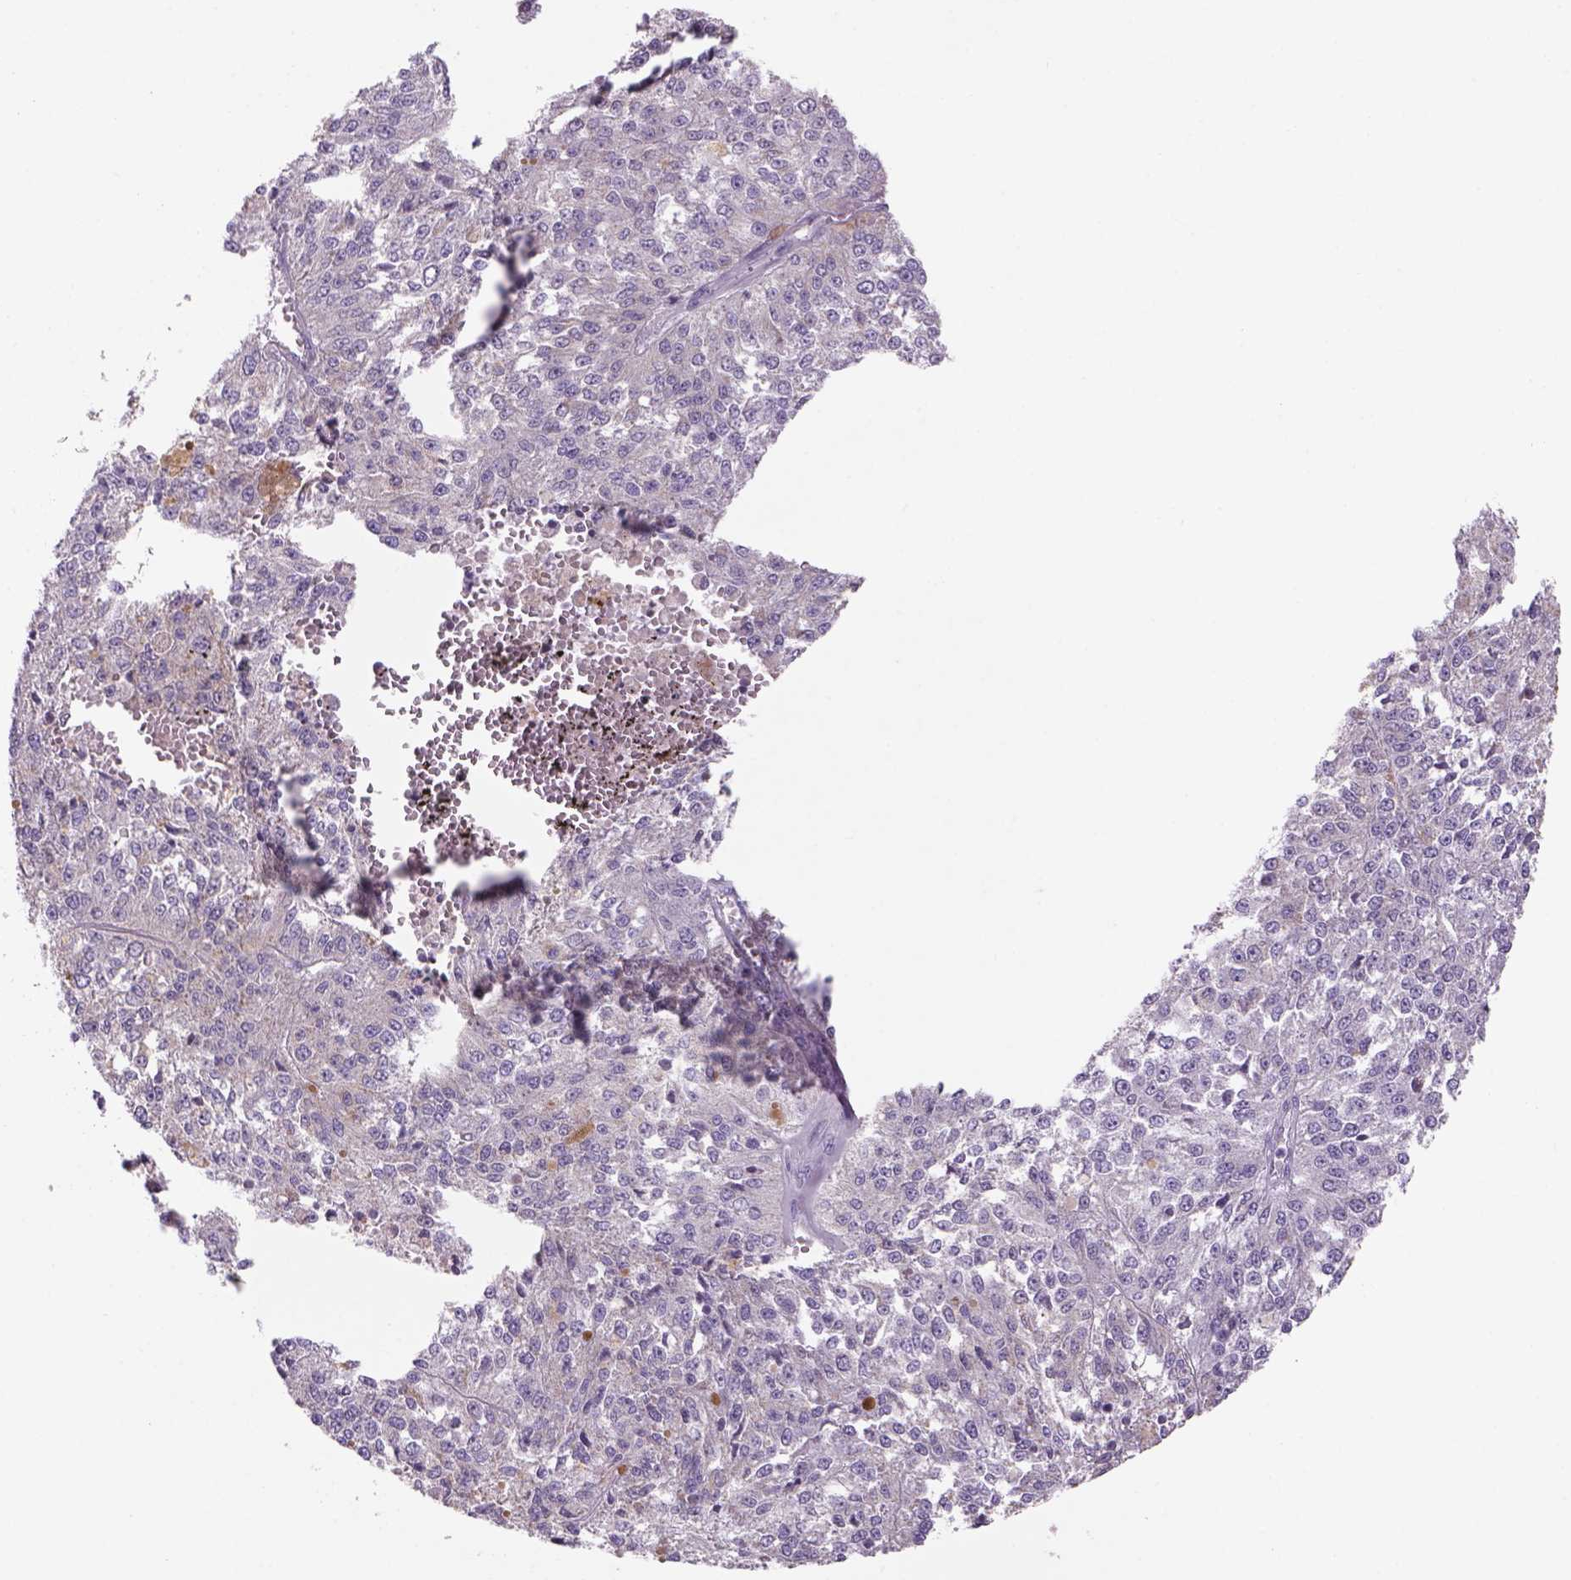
{"staining": {"intensity": "negative", "quantity": "none", "location": "none"}, "tissue": "melanoma", "cell_type": "Tumor cells", "image_type": "cancer", "snomed": [{"axis": "morphology", "description": "Malignant melanoma, Metastatic site"}, {"axis": "topography", "description": "Lymph node"}], "caption": "DAB immunohistochemical staining of malignant melanoma (metastatic site) exhibits no significant positivity in tumor cells.", "gene": "ADGRV1", "patient": {"sex": "female", "age": 64}}